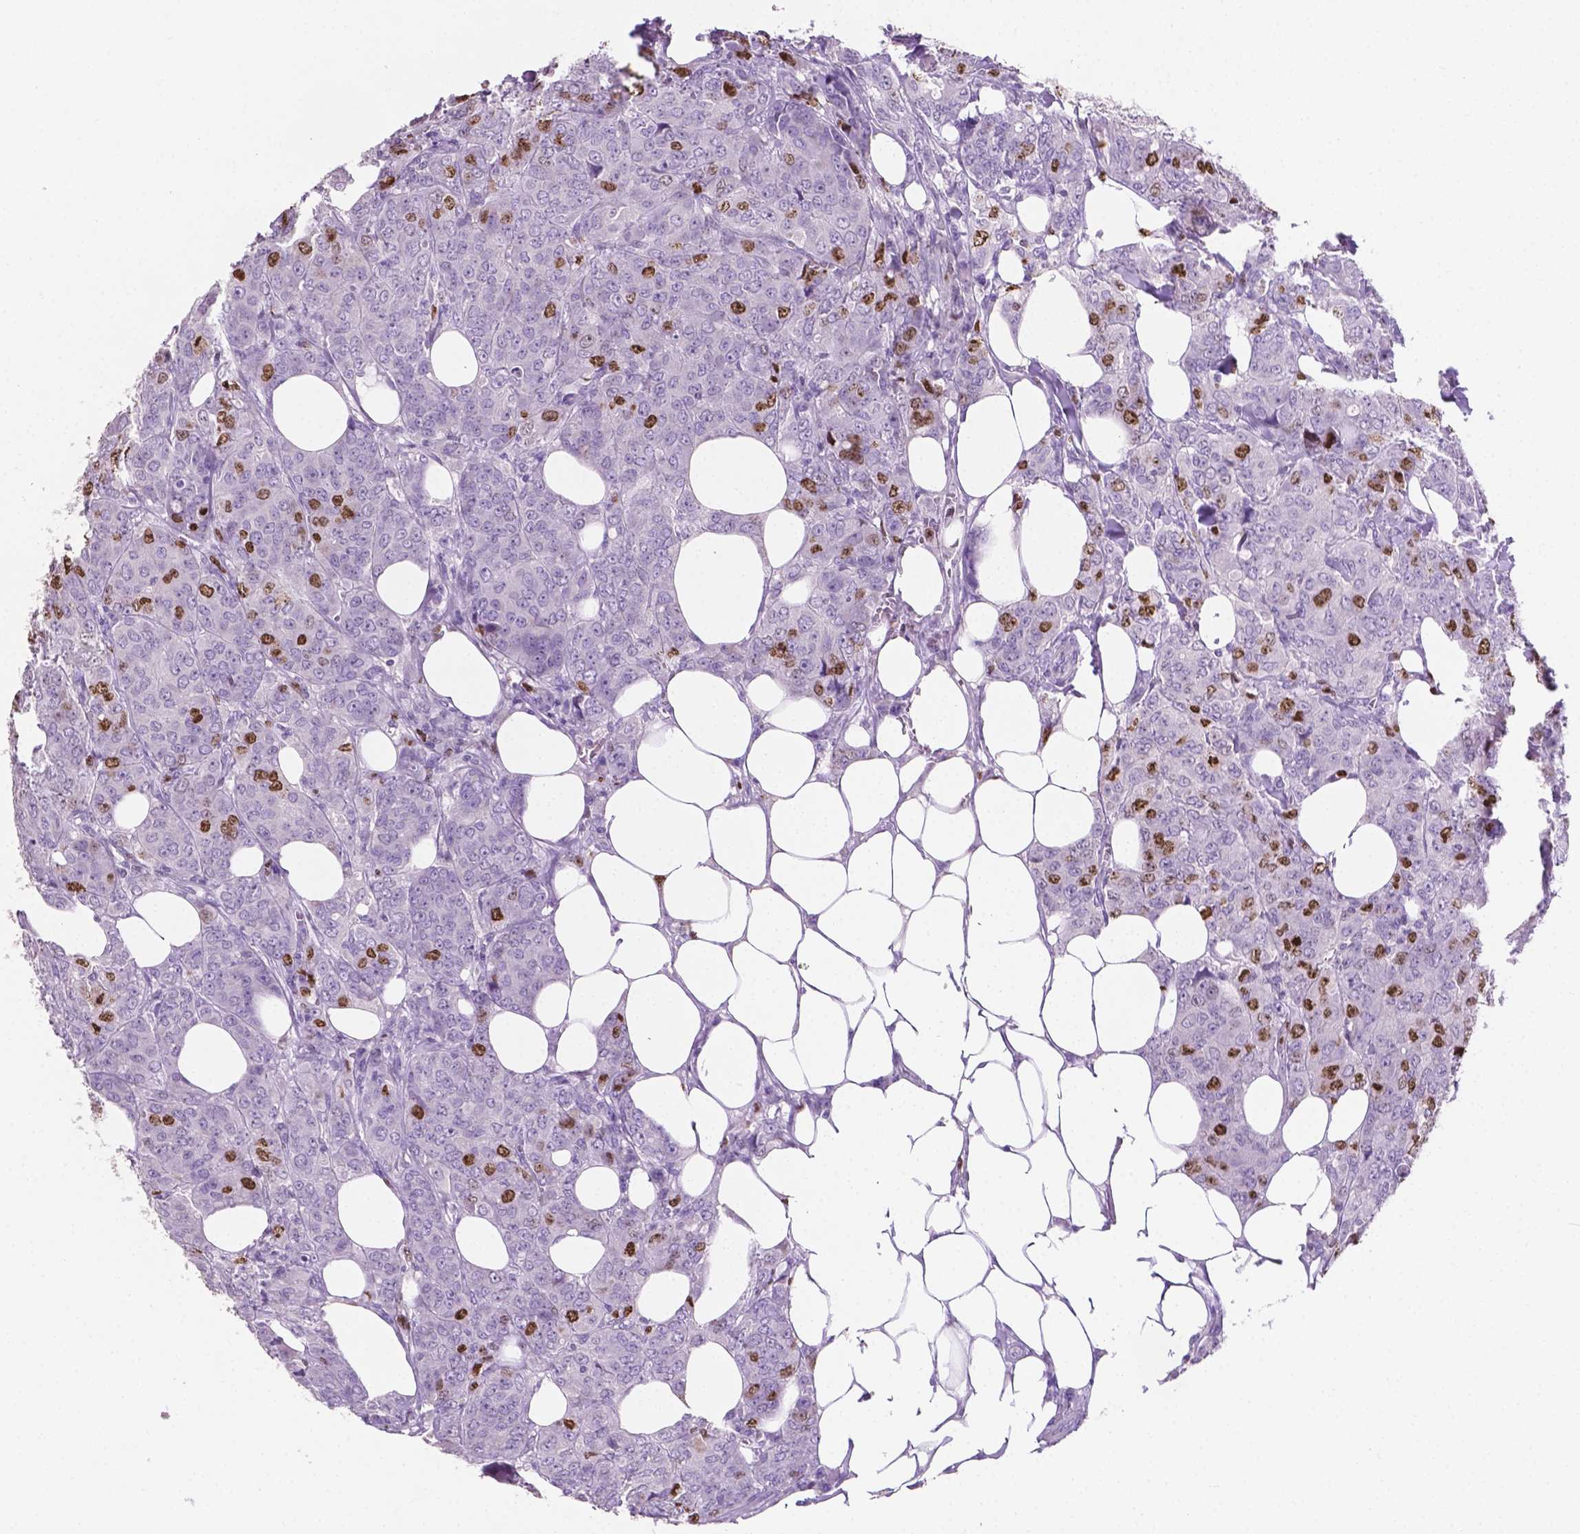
{"staining": {"intensity": "moderate", "quantity": "<25%", "location": "nuclear"}, "tissue": "breast cancer", "cell_type": "Tumor cells", "image_type": "cancer", "snomed": [{"axis": "morphology", "description": "Duct carcinoma"}, {"axis": "topography", "description": "Breast"}], "caption": "This photomicrograph displays IHC staining of breast cancer (intraductal carcinoma), with low moderate nuclear positivity in approximately <25% of tumor cells.", "gene": "SIAH2", "patient": {"sex": "female", "age": 43}}